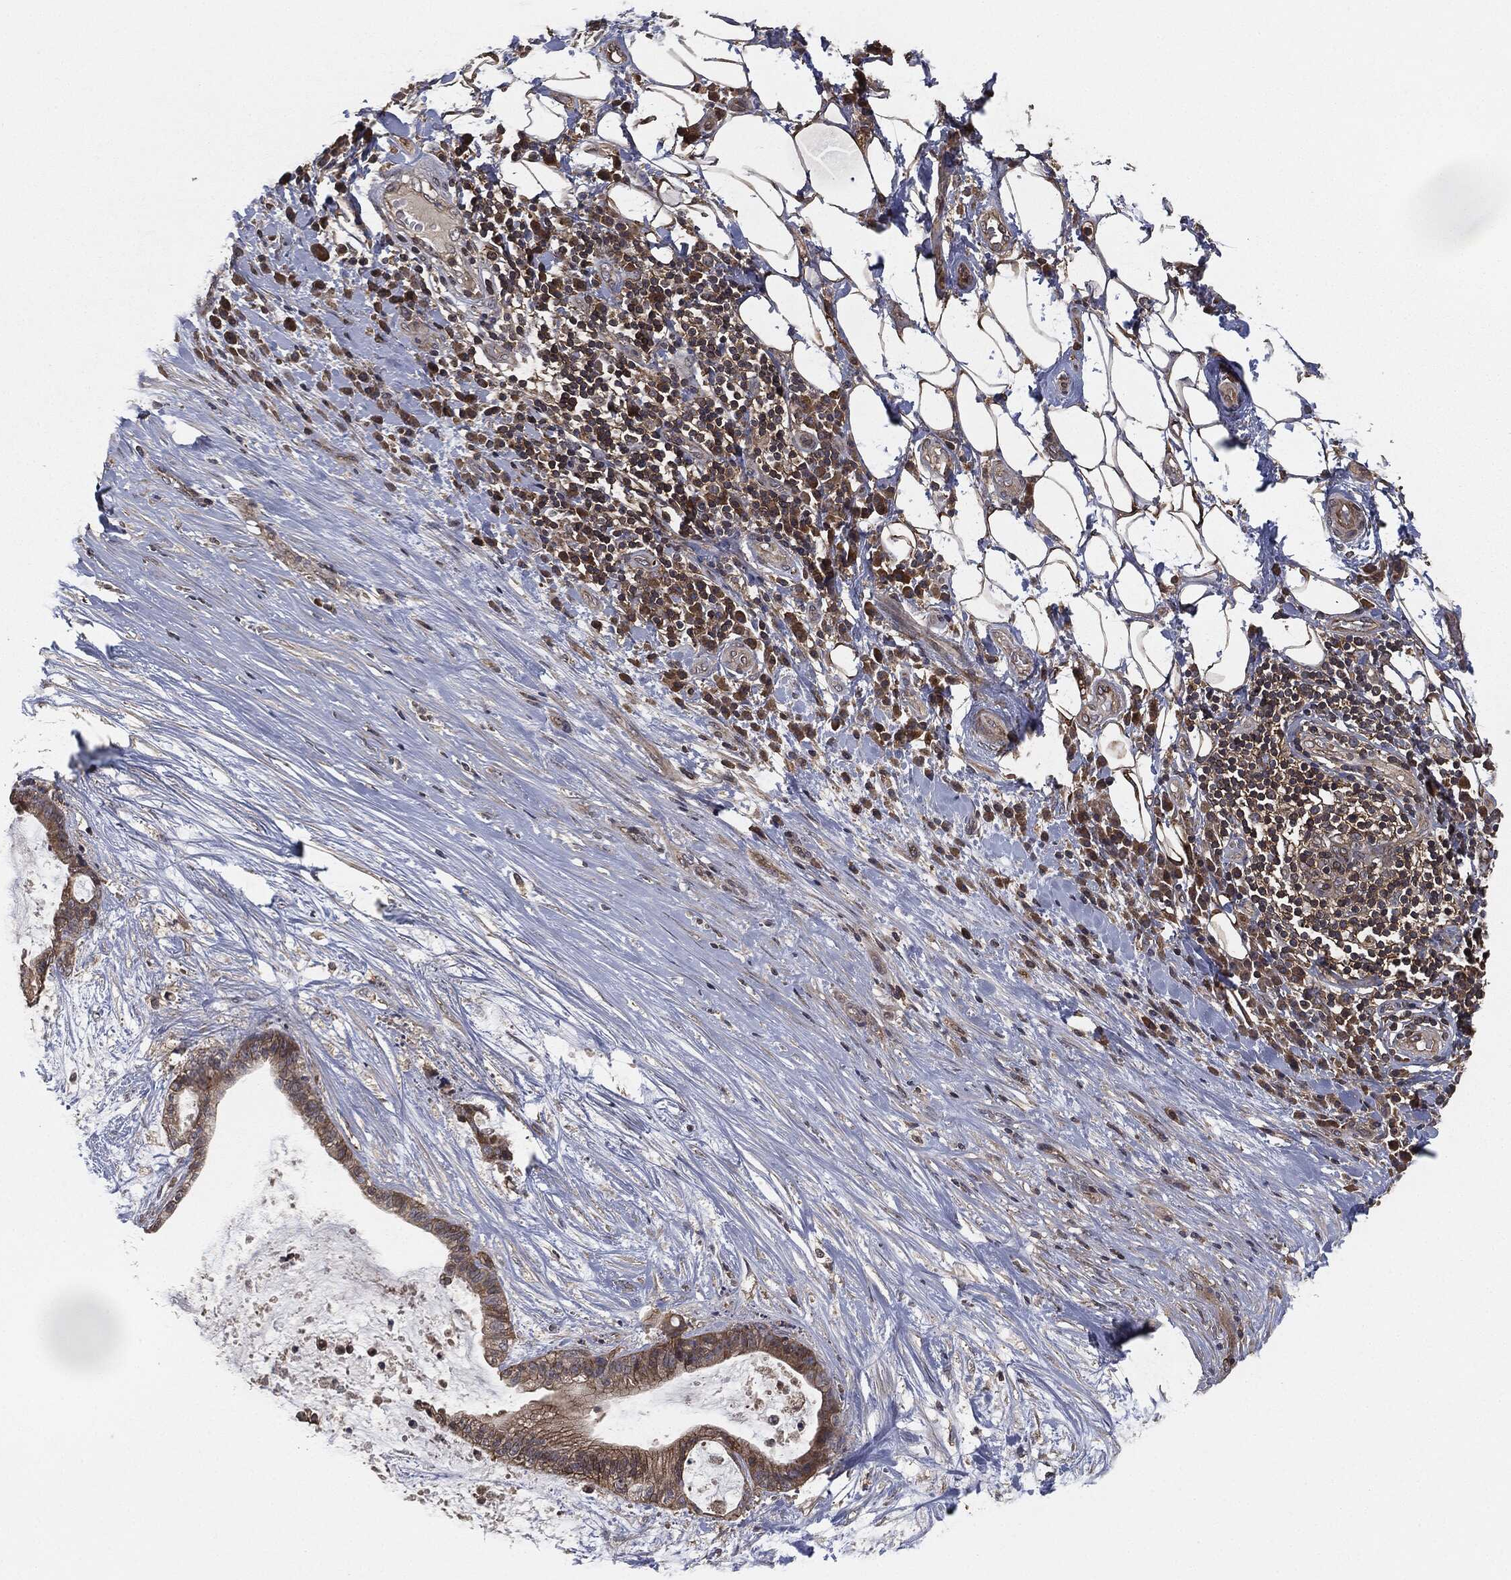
{"staining": {"intensity": "moderate", "quantity": "25%-75%", "location": "cytoplasmic/membranous"}, "tissue": "liver cancer", "cell_type": "Tumor cells", "image_type": "cancer", "snomed": [{"axis": "morphology", "description": "Cholangiocarcinoma"}, {"axis": "topography", "description": "Liver"}], "caption": "Liver cholangiocarcinoma stained for a protein (brown) exhibits moderate cytoplasmic/membranous positive staining in about 25%-75% of tumor cells.", "gene": "ERBIN", "patient": {"sex": "female", "age": 73}}